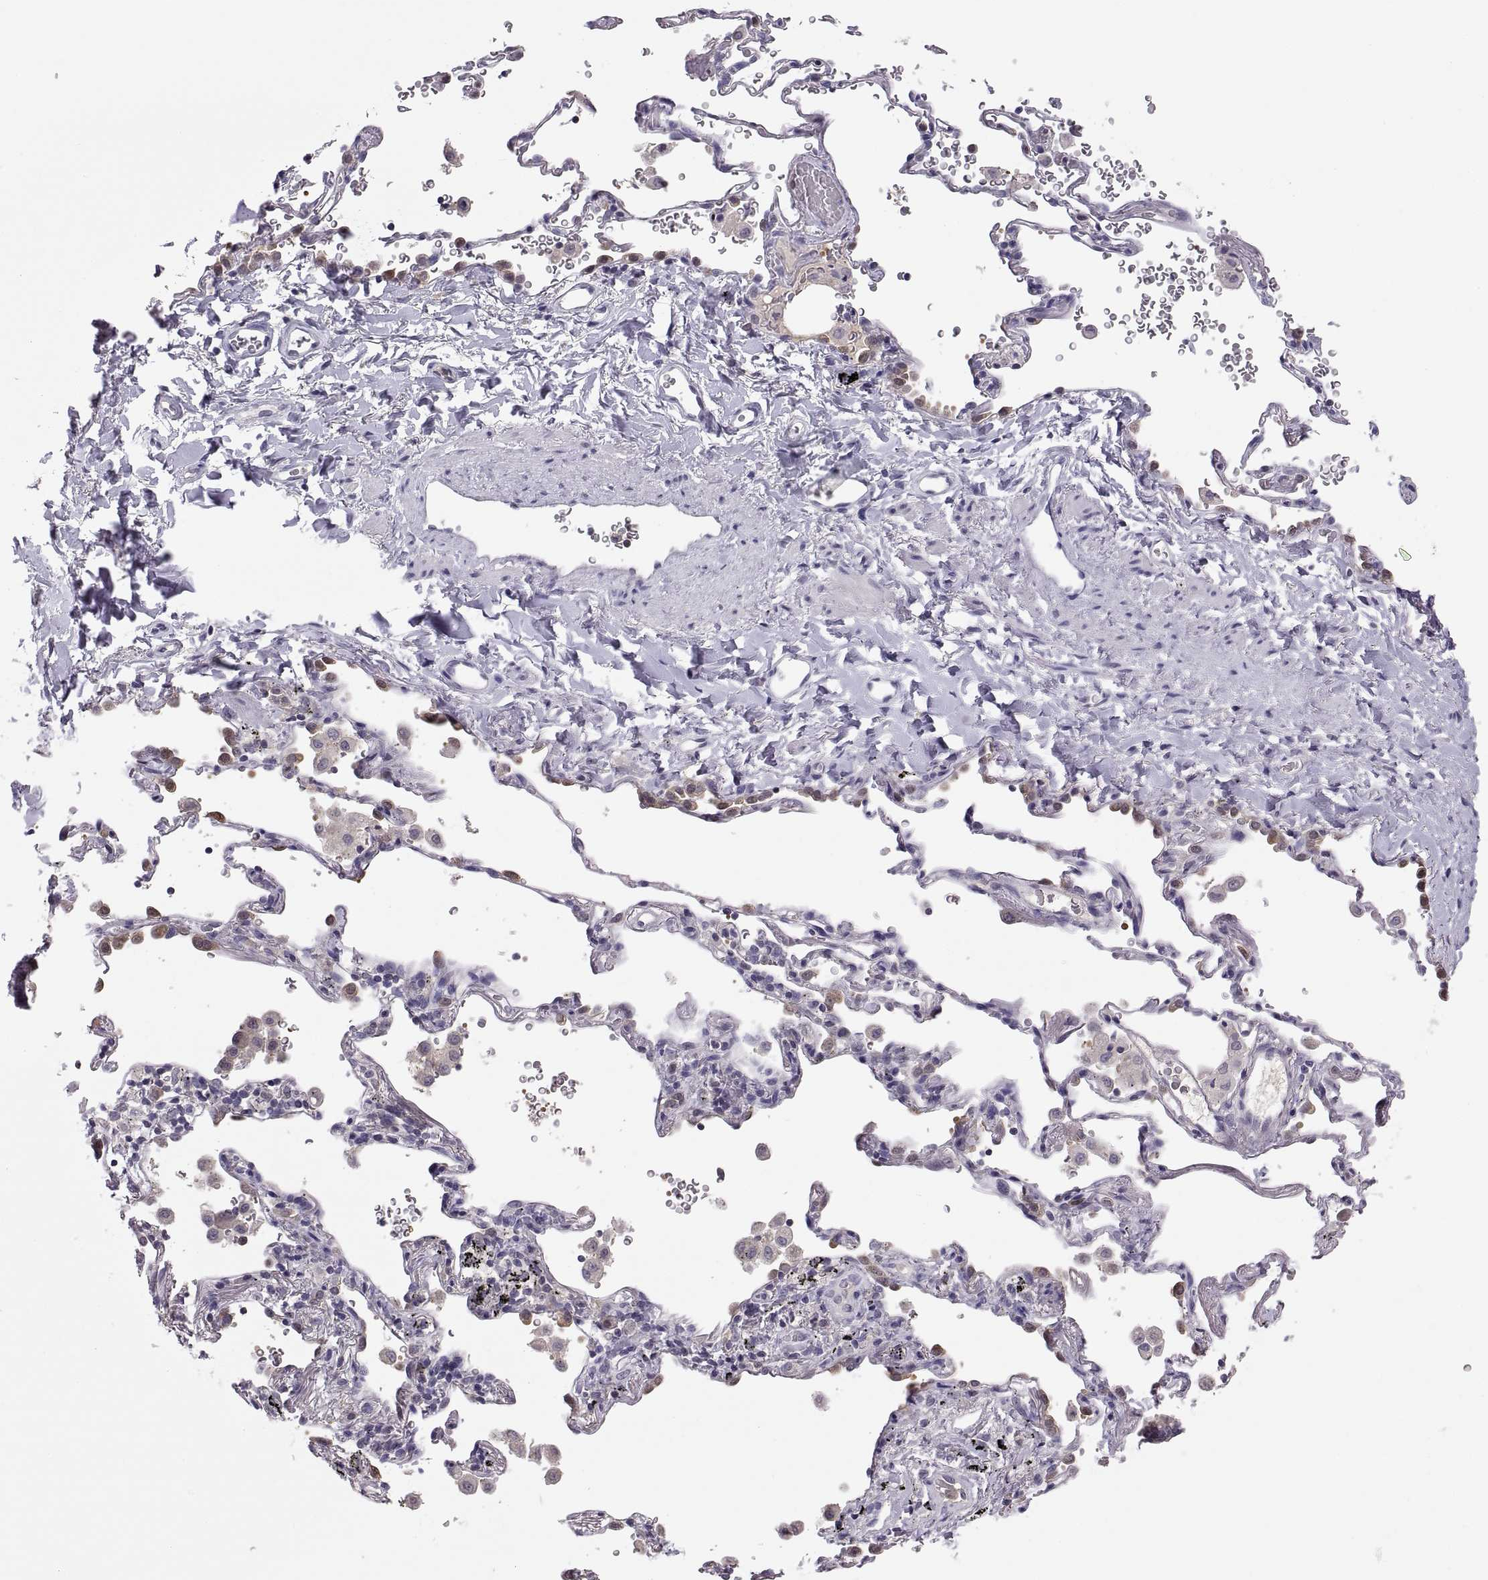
{"staining": {"intensity": "negative", "quantity": "none", "location": "none"}, "tissue": "soft tissue", "cell_type": "Chondrocytes", "image_type": "normal", "snomed": [{"axis": "morphology", "description": "Normal tissue, NOS"}, {"axis": "morphology", "description": "Adenocarcinoma, NOS"}, {"axis": "topography", "description": "Cartilage tissue"}, {"axis": "topography", "description": "Lung"}], "caption": "IHC of unremarkable soft tissue displays no expression in chondrocytes.", "gene": "FGF9", "patient": {"sex": "male", "age": 59}}